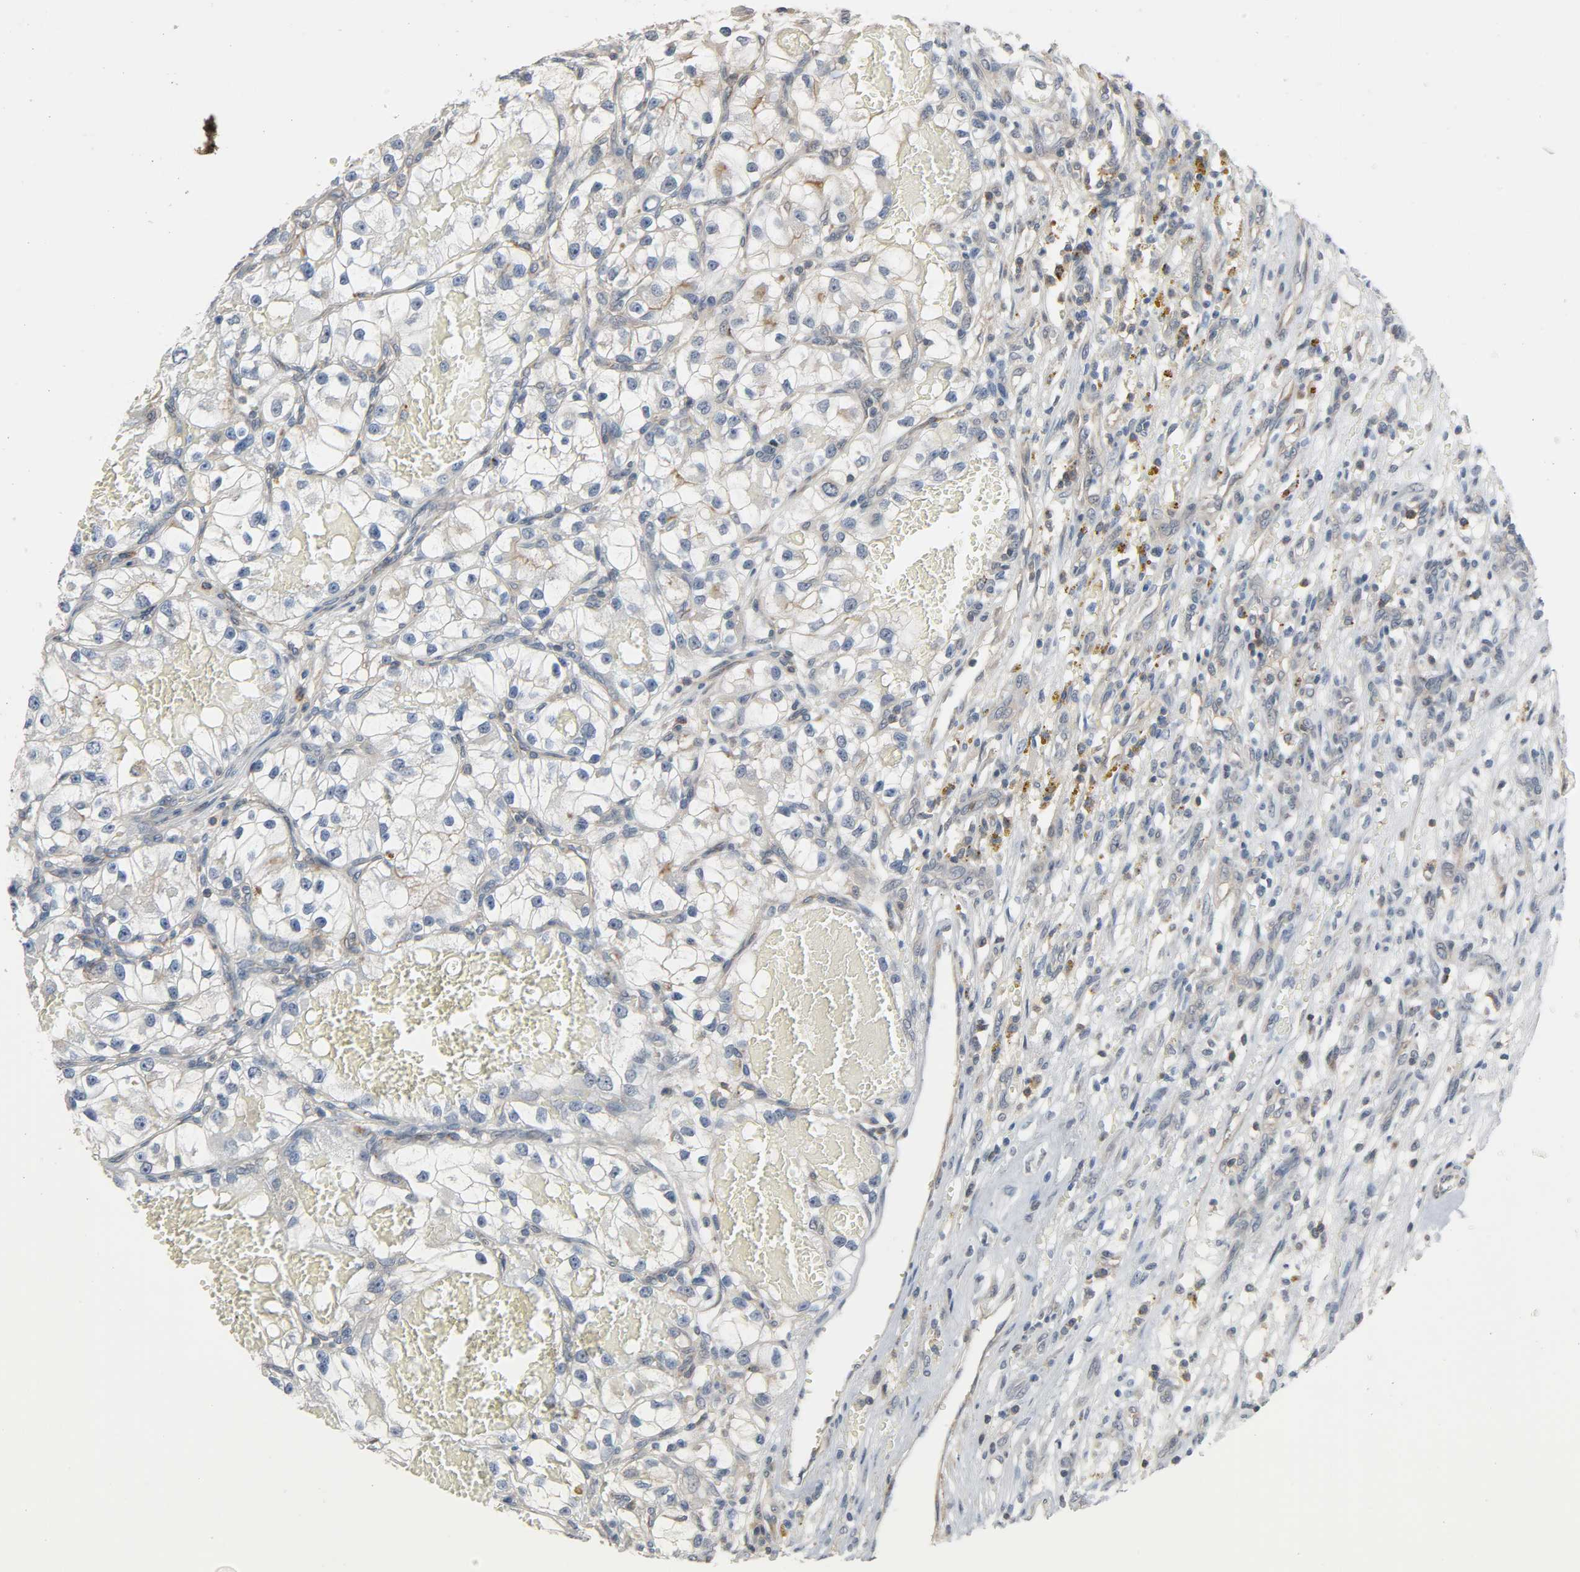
{"staining": {"intensity": "weak", "quantity": "25%-75%", "location": "cytoplasmic/membranous"}, "tissue": "renal cancer", "cell_type": "Tumor cells", "image_type": "cancer", "snomed": [{"axis": "morphology", "description": "Adenocarcinoma, NOS"}, {"axis": "topography", "description": "Kidney"}], "caption": "Protein expression analysis of renal adenocarcinoma demonstrates weak cytoplasmic/membranous positivity in about 25%-75% of tumor cells.", "gene": "CD4", "patient": {"sex": "female", "age": 57}}